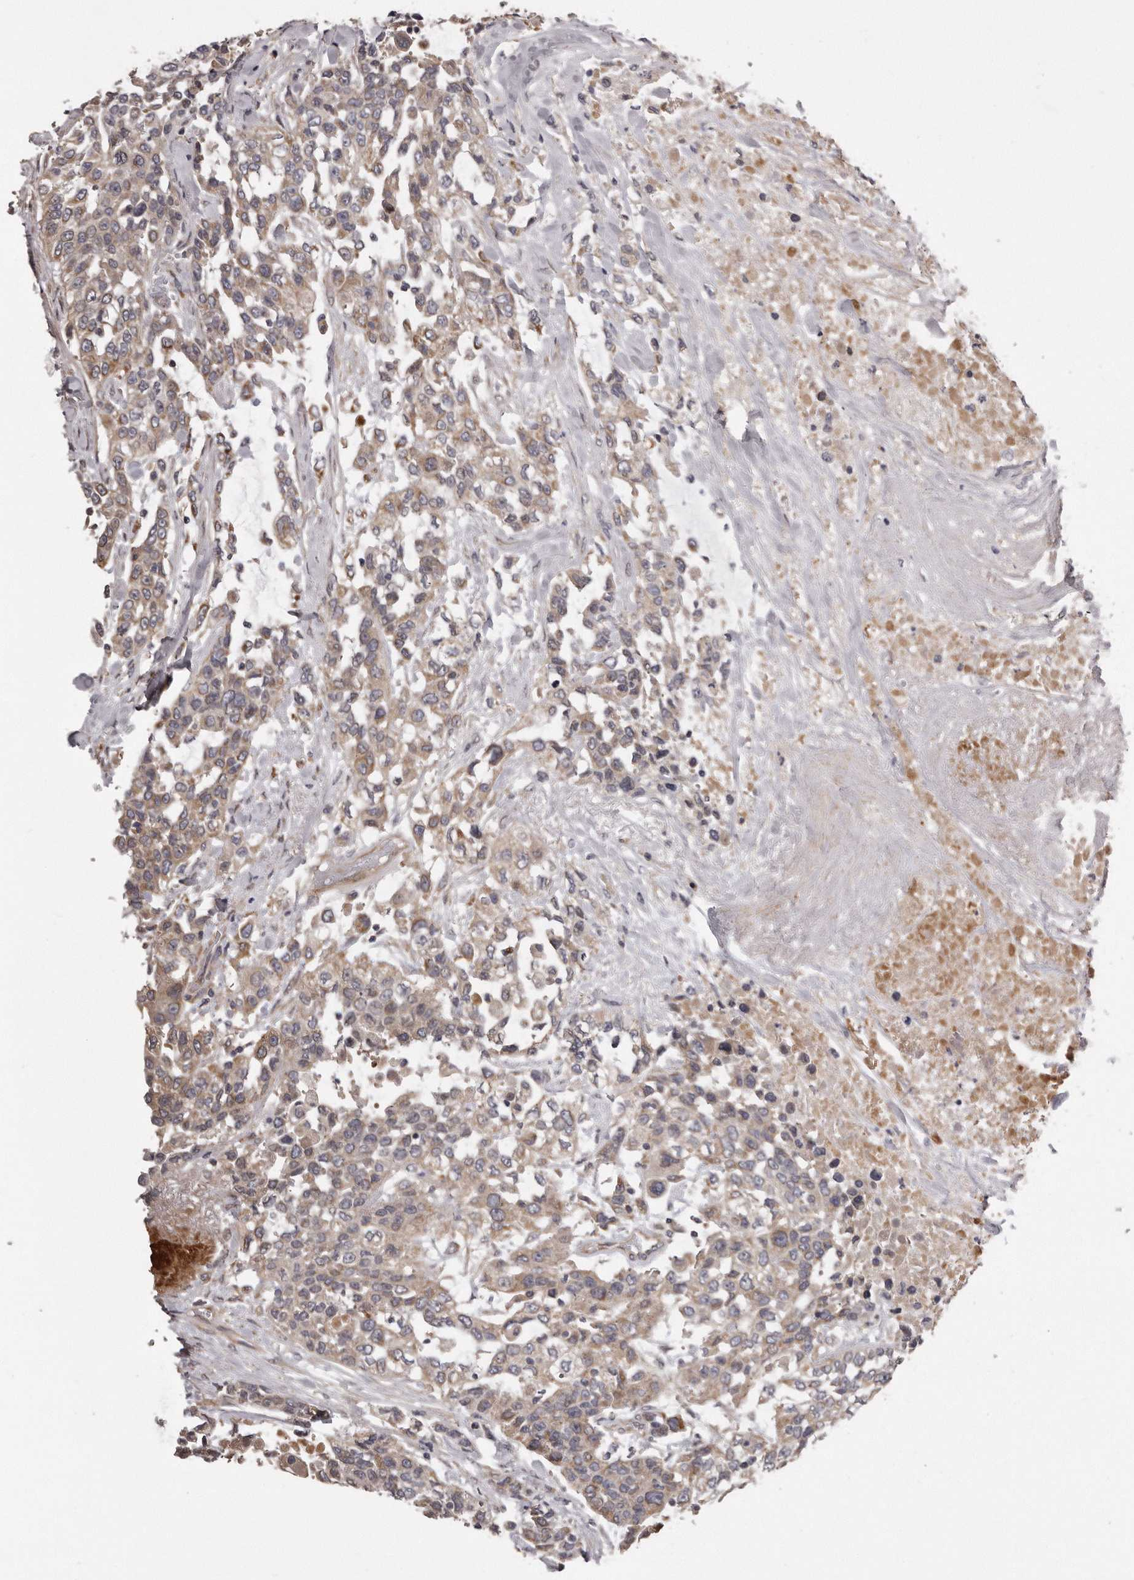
{"staining": {"intensity": "weak", "quantity": ">75%", "location": "cytoplasmic/membranous"}, "tissue": "urothelial cancer", "cell_type": "Tumor cells", "image_type": "cancer", "snomed": [{"axis": "morphology", "description": "Urothelial carcinoma, High grade"}, {"axis": "topography", "description": "Urinary bladder"}], "caption": "Protein expression by IHC shows weak cytoplasmic/membranous staining in approximately >75% of tumor cells in urothelial cancer.", "gene": "ARMCX1", "patient": {"sex": "female", "age": 80}}